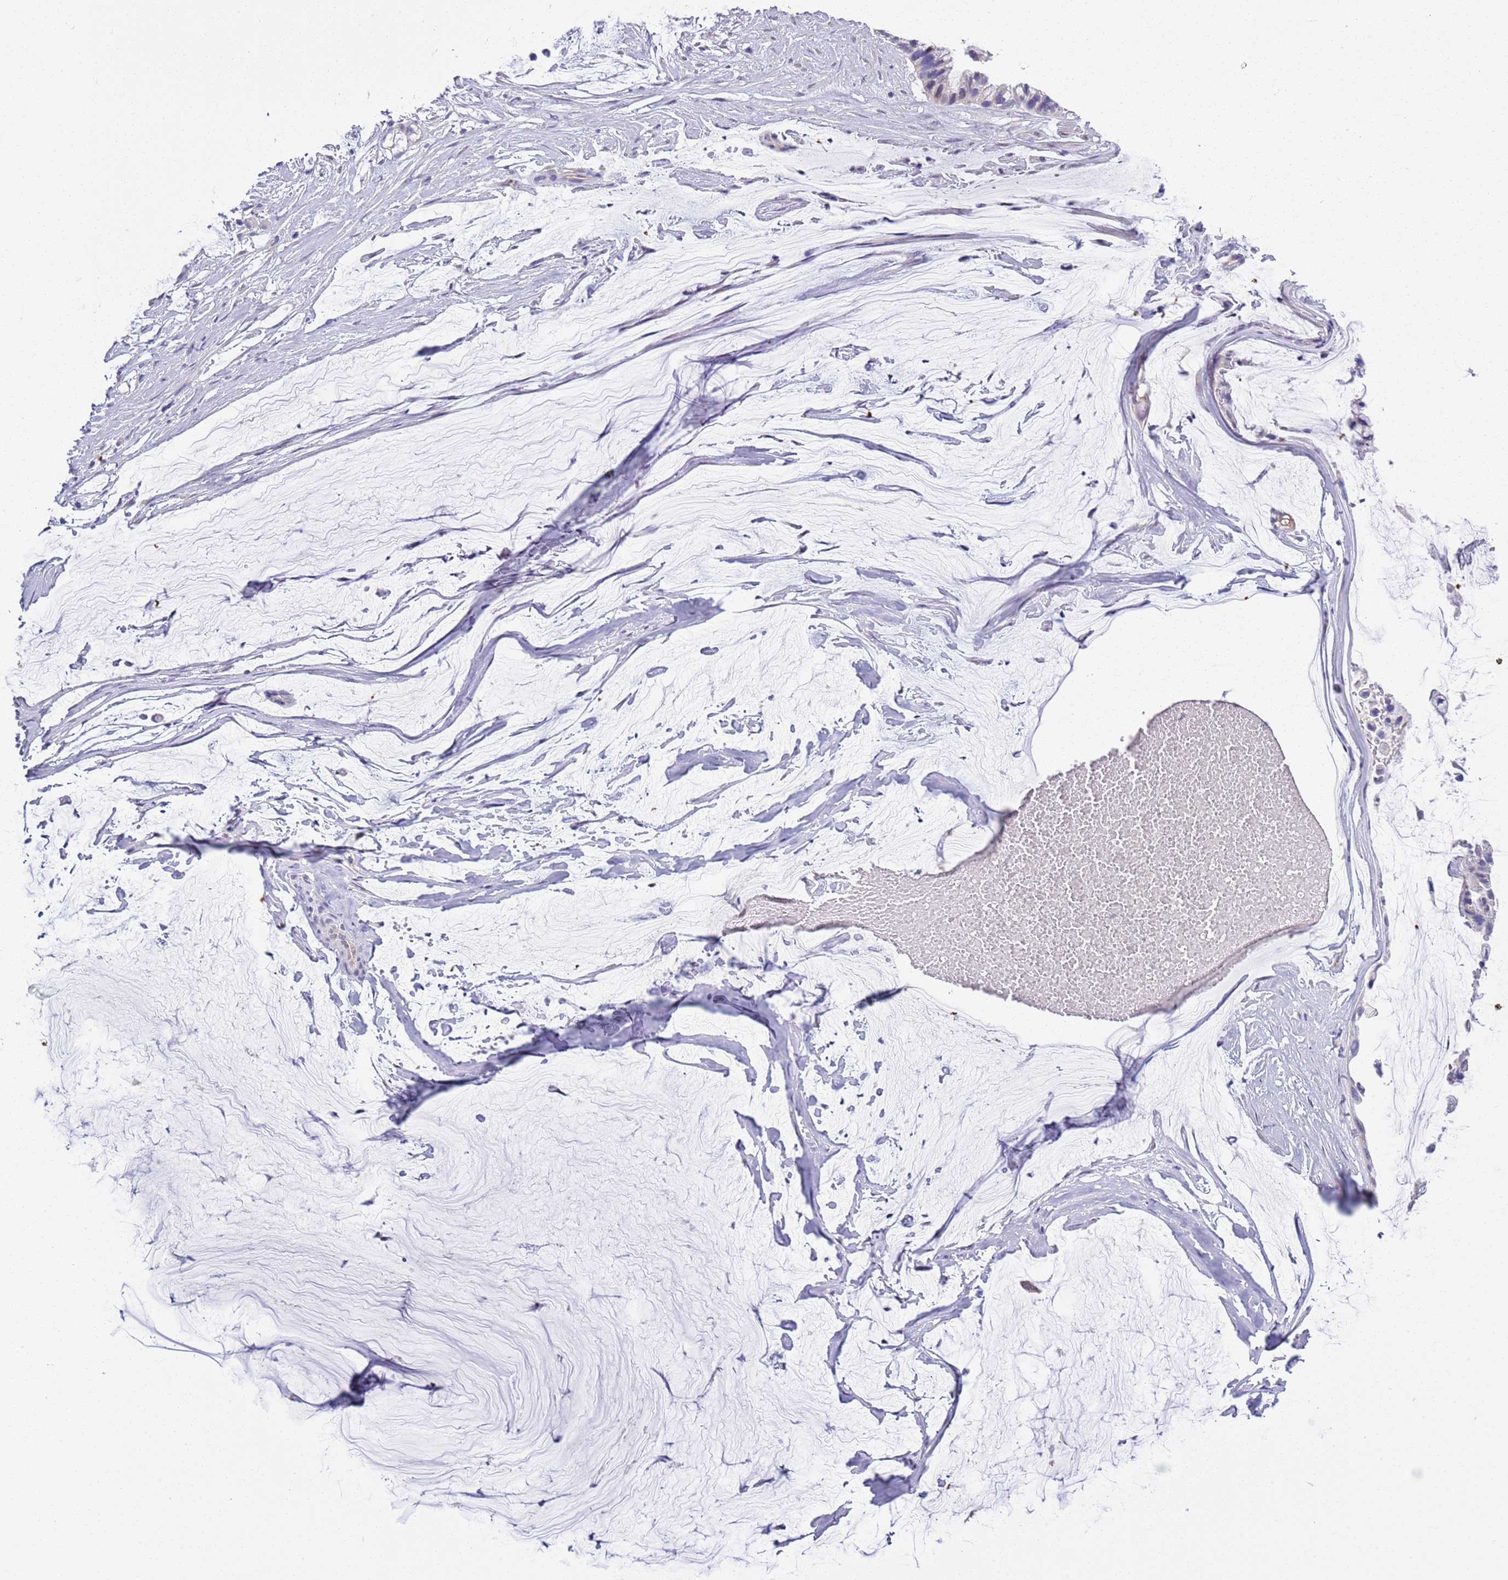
{"staining": {"intensity": "negative", "quantity": "none", "location": "none"}, "tissue": "ovarian cancer", "cell_type": "Tumor cells", "image_type": "cancer", "snomed": [{"axis": "morphology", "description": "Cystadenocarcinoma, mucinous, NOS"}, {"axis": "topography", "description": "Ovary"}], "caption": "Immunohistochemical staining of human mucinous cystadenocarcinoma (ovarian) shows no significant positivity in tumor cells. The staining is performed using DAB (3,3'-diaminobenzidine) brown chromogen with nuclei counter-stained in using hematoxylin.", "gene": "BRMS1L", "patient": {"sex": "female", "age": 39}}